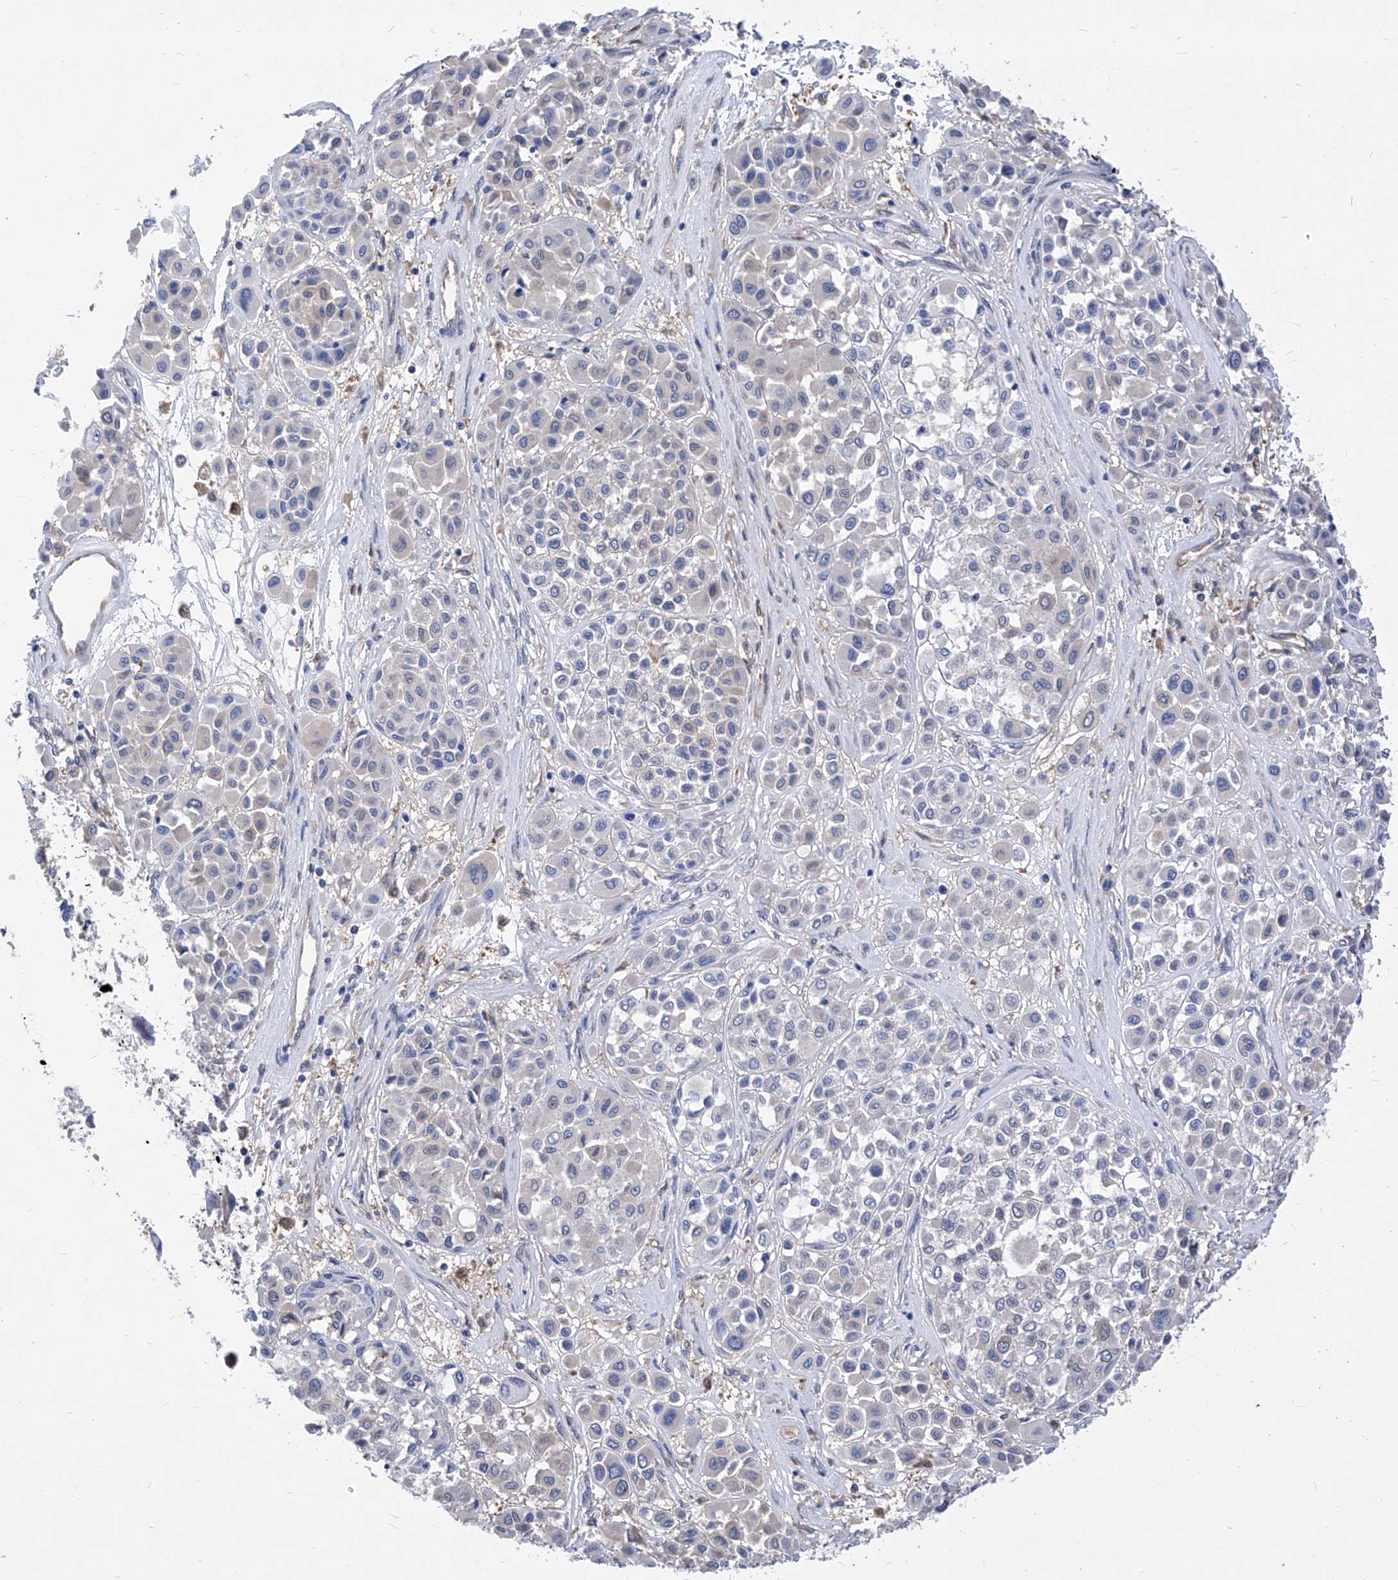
{"staining": {"intensity": "negative", "quantity": "none", "location": "none"}, "tissue": "melanoma", "cell_type": "Tumor cells", "image_type": "cancer", "snomed": [{"axis": "morphology", "description": "Malignant melanoma, Metastatic site"}, {"axis": "topography", "description": "Soft tissue"}], "caption": "Malignant melanoma (metastatic site) stained for a protein using IHC reveals no staining tumor cells.", "gene": "XPNPEP1", "patient": {"sex": "male", "age": 41}}